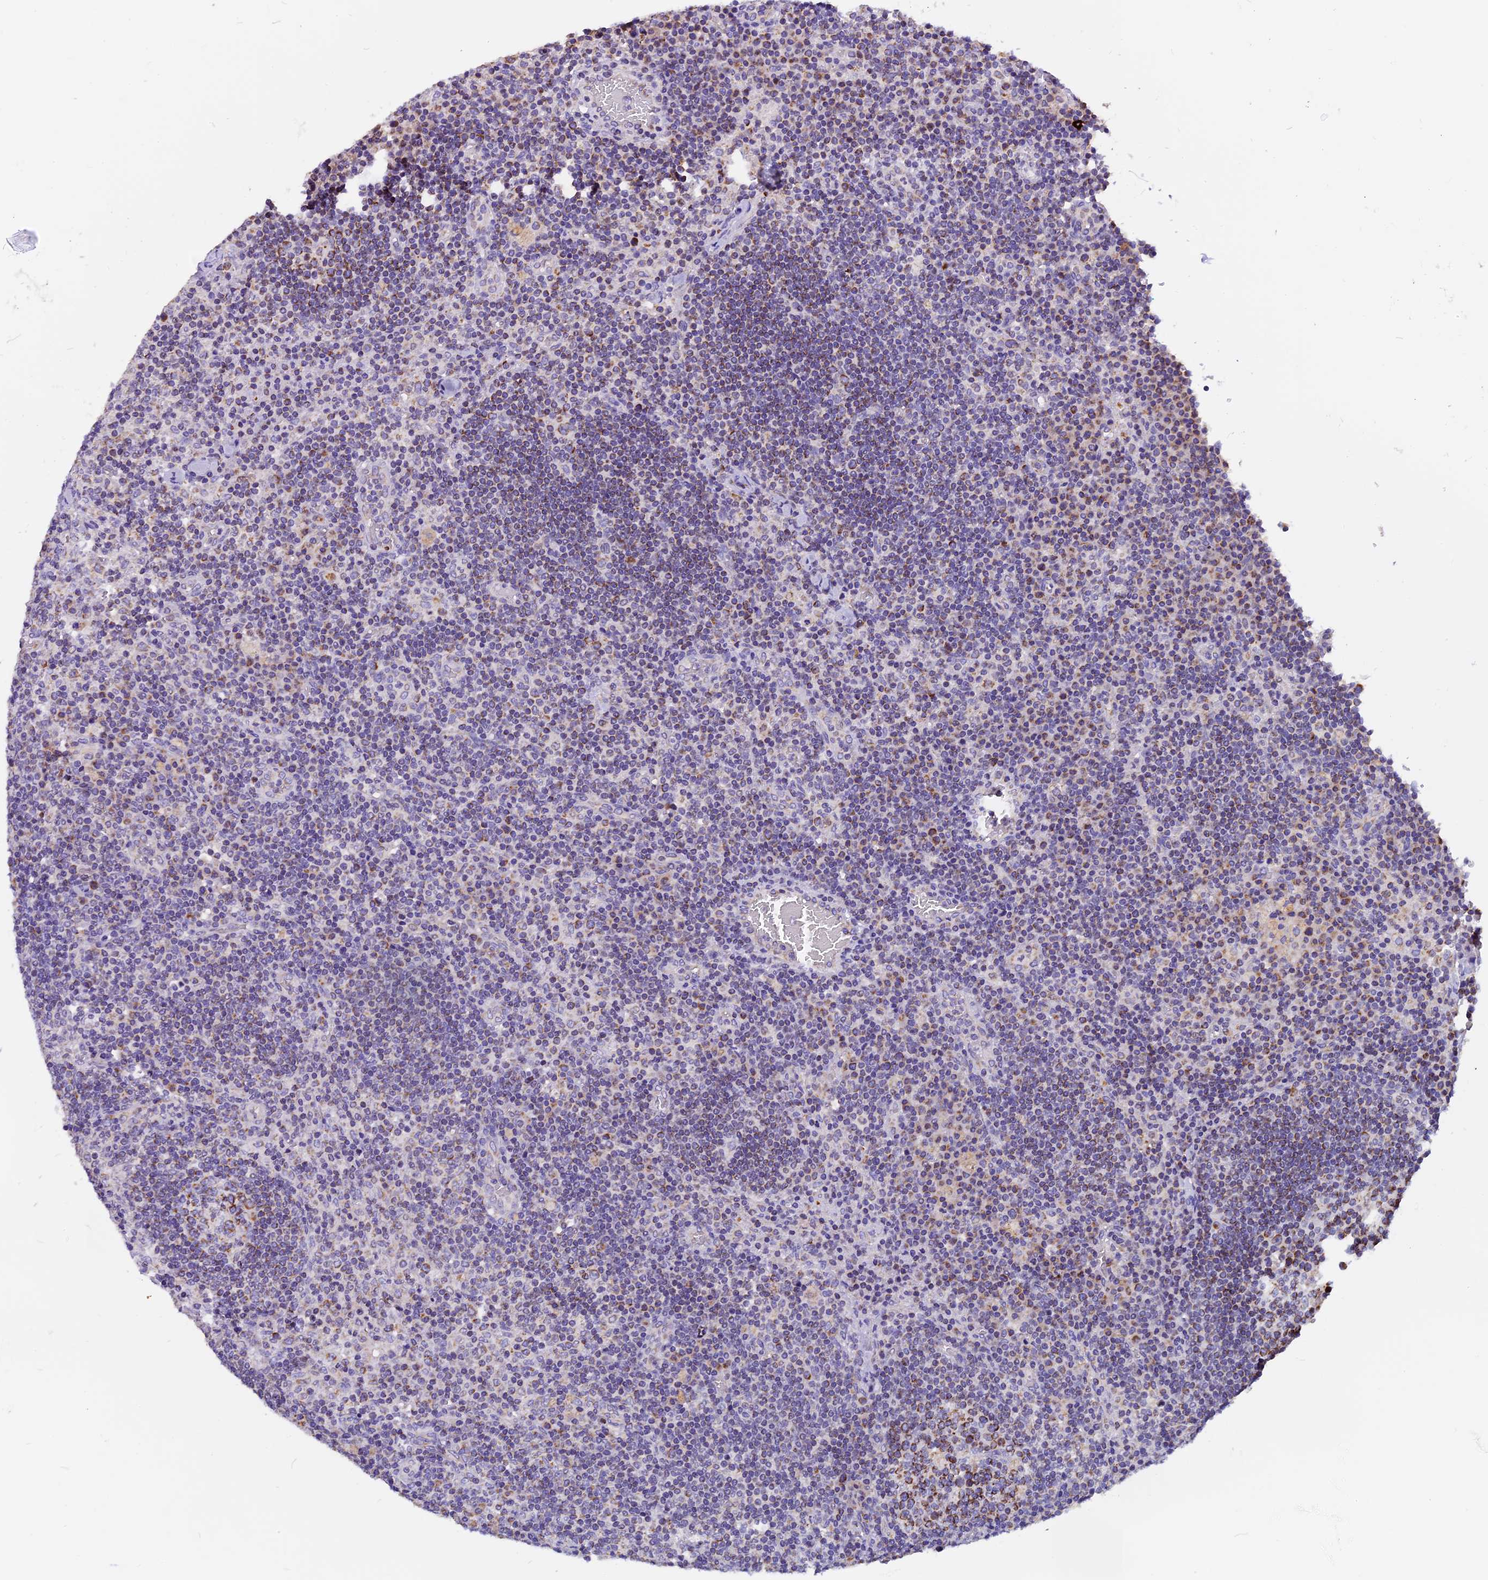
{"staining": {"intensity": "moderate", "quantity": "<25%", "location": "cytoplasmic/membranous"}, "tissue": "lymph node", "cell_type": "Germinal center cells", "image_type": "normal", "snomed": [{"axis": "morphology", "description": "Normal tissue, NOS"}, {"axis": "topography", "description": "Lymph node"}], "caption": "Lymph node was stained to show a protein in brown. There is low levels of moderate cytoplasmic/membranous expression in approximately <25% of germinal center cells. (IHC, brightfield microscopy, high magnification).", "gene": "MGME1", "patient": {"sex": "male", "age": 58}}